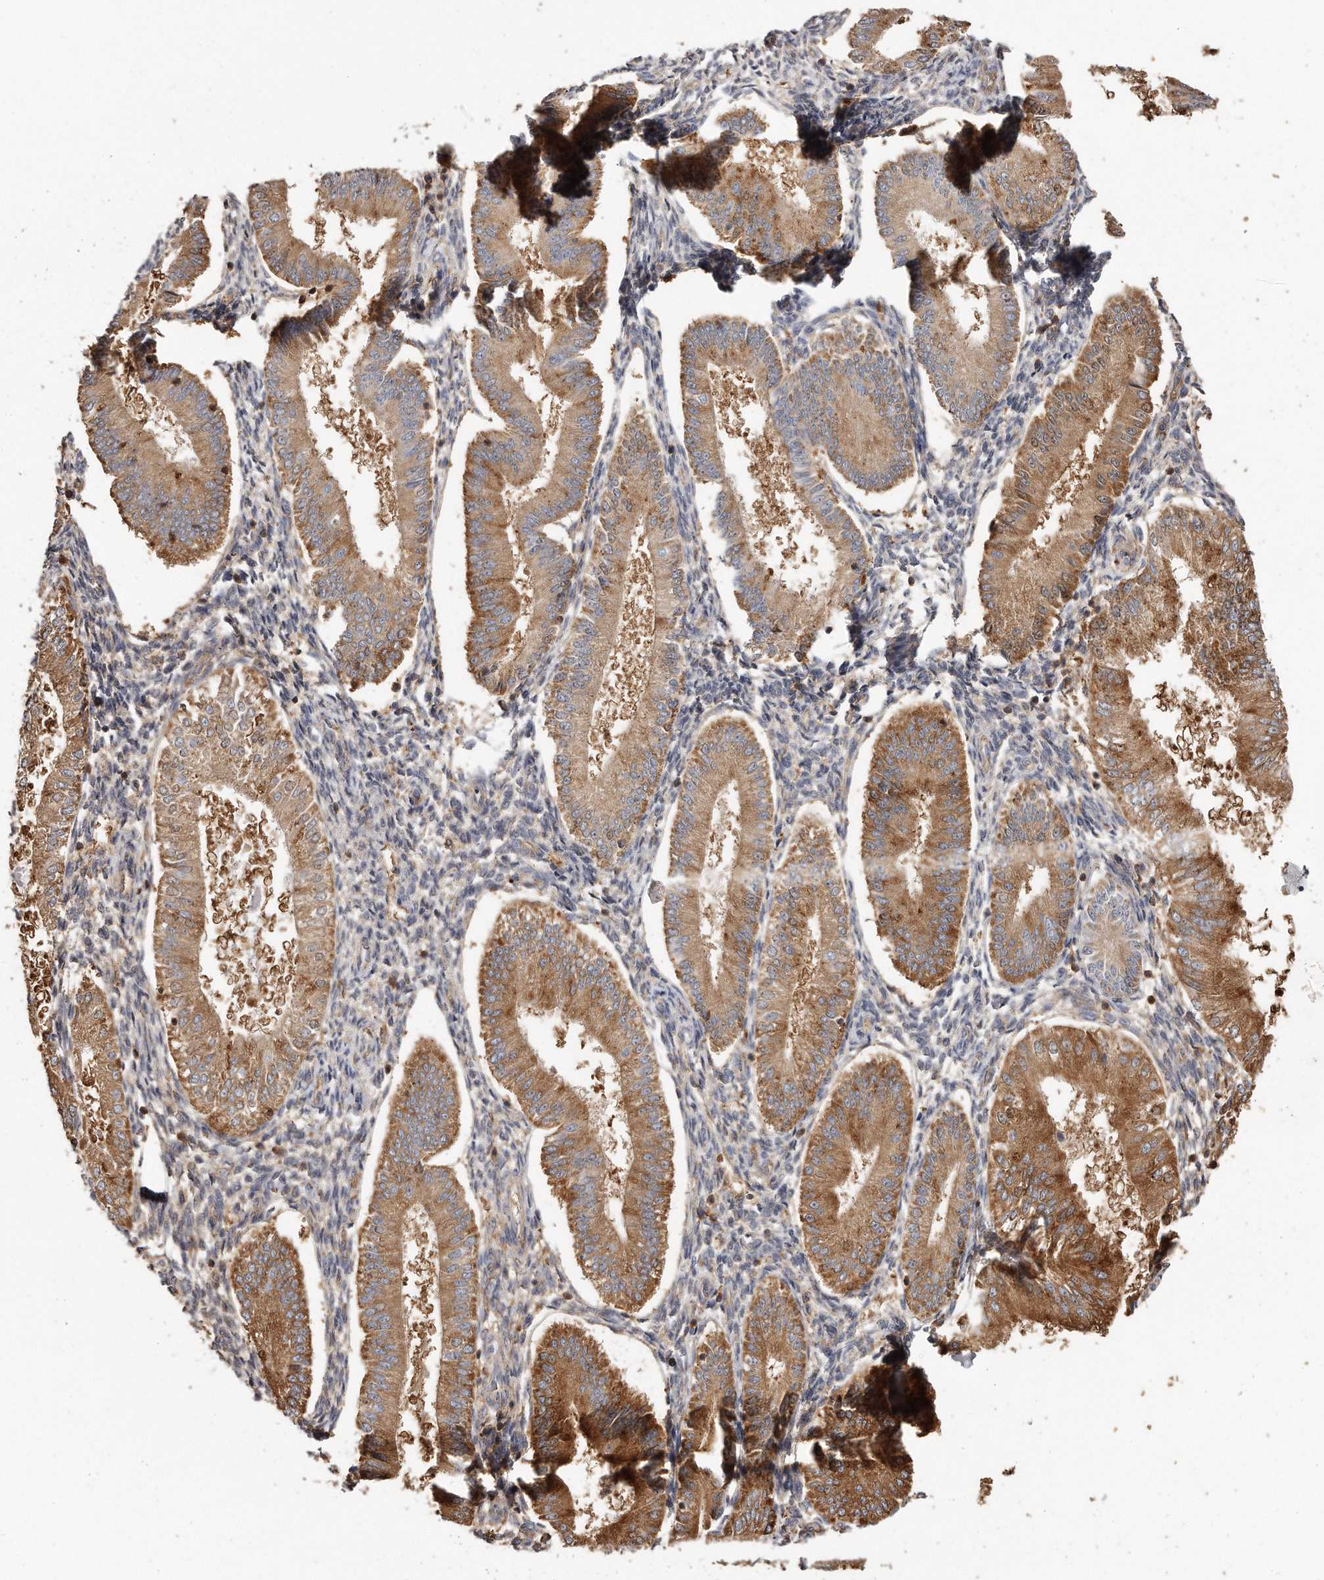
{"staining": {"intensity": "negative", "quantity": "none", "location": "none"}, "tissue": "endometrium", "cell_type": "Cells in endometrial stroma", "image_type": "normal", "snomed": [{"axis": "morphology", "description": "Normal tissue, NOS"}, {"axis": "topography", "description": "Endometrium"}], "caption": "This is an immunohistochemistry (IHC) micrograph of normal human endometrium. There is no staining in cells in endometrial stroma.", "gene": "CAP1", "patient": {"sex": "female", "age": 39}}